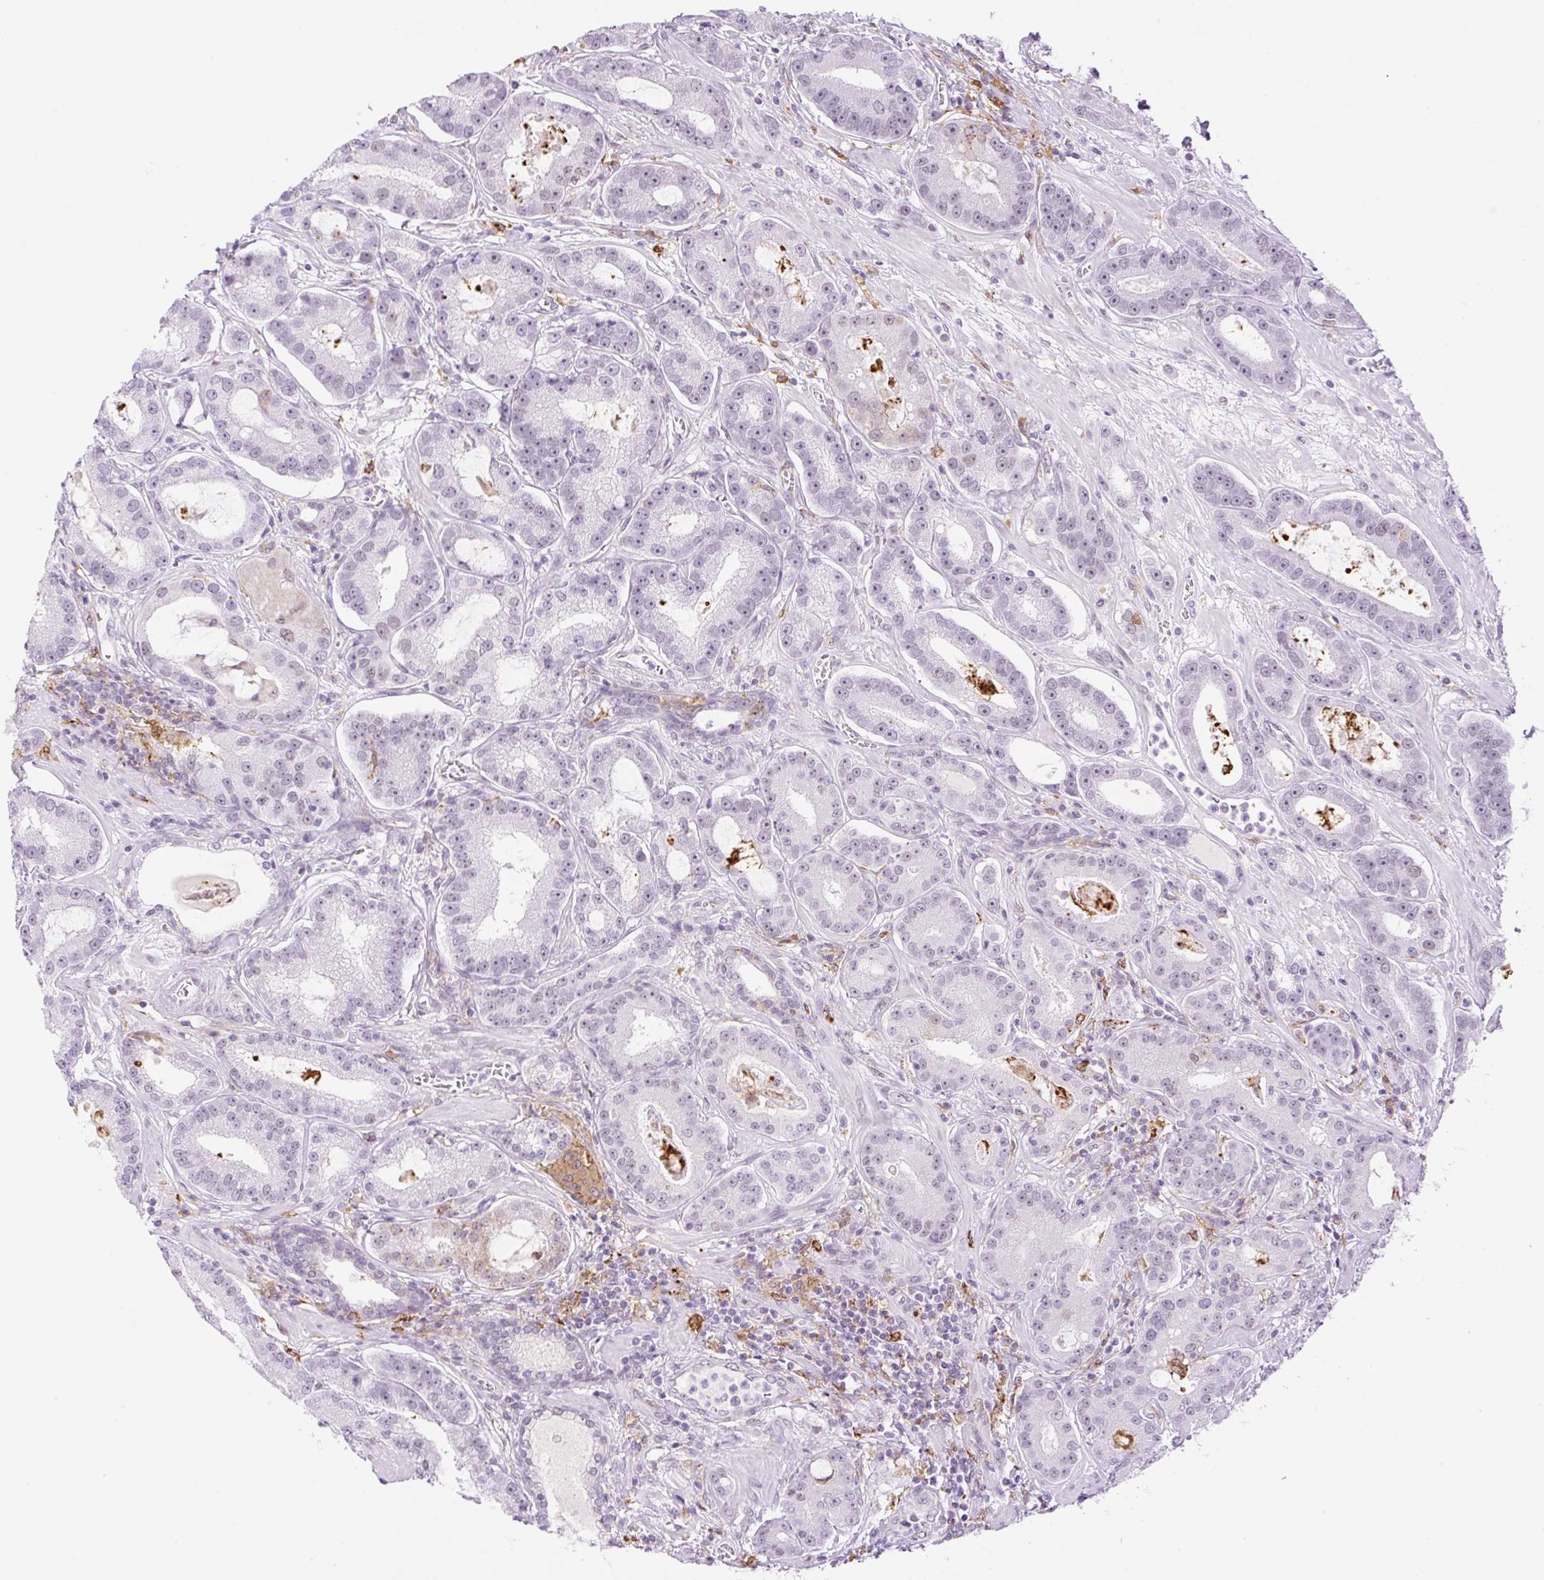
{"staining": {"intensity": "weak", "quantity": "<25%", "location": "nuclear"}, "tissue": "prostate cancer", "cell_type": "Tumor cells", "image_type": "cancer", "snomed": [{"axis": "morphology", "description": "Adenocarcinoma, High grade"}, {"axis": "topography", "description": "Prostate"}], "caption": "This is an immunohistochemistry (IHC) photomicrograph of prostate cancer. There is no positivity in tumor cells.", "gene": "PALM3", "patient": {"sex": "male", "age": 65}}